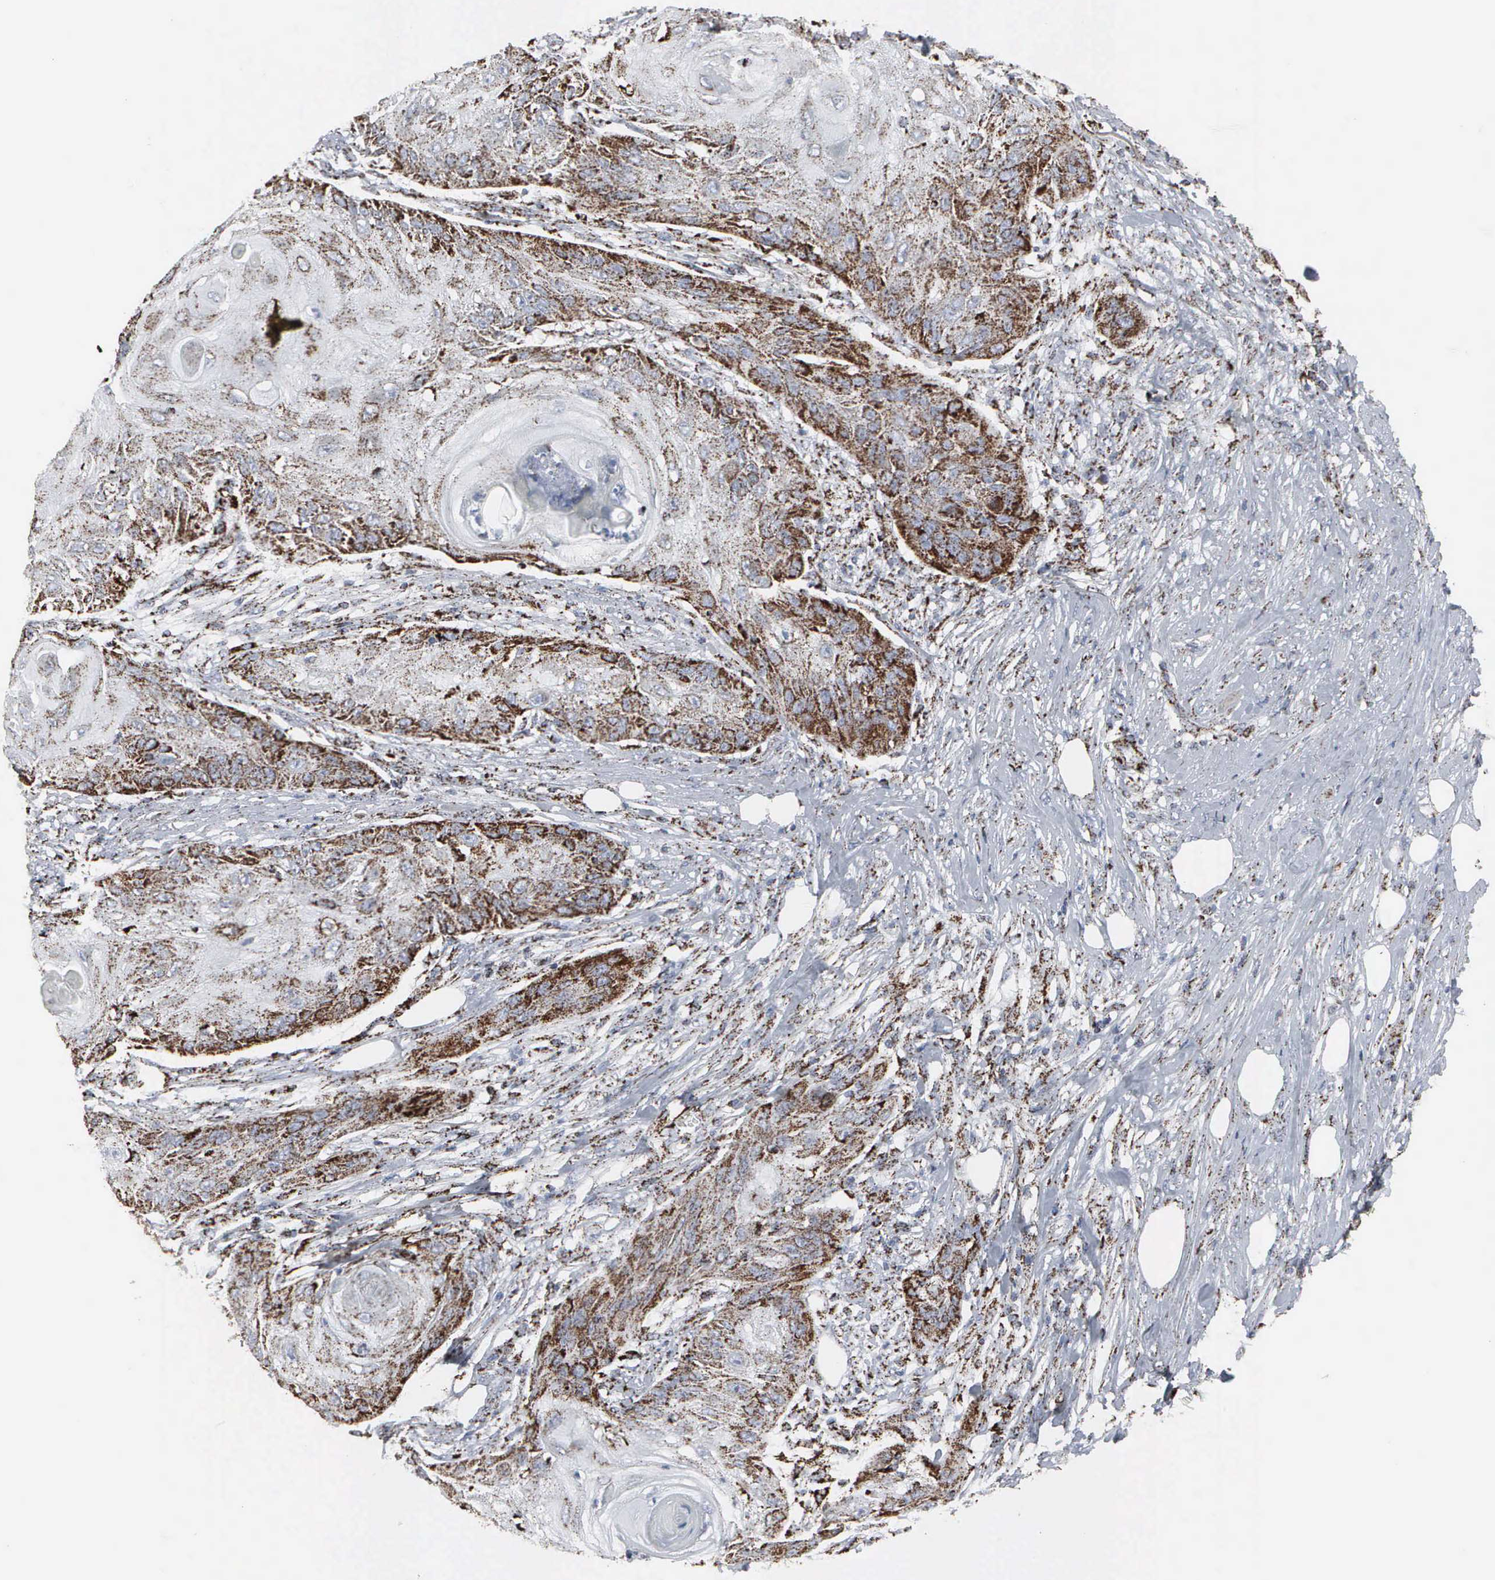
{"staining": {"intensity": "strong", "quantity": "25%-75%", "location": "cytoplasmic/membranous"}, "tissue": "skin cancer", "cell_type": "Tumor cells", "image_type": "cancer", "snomed": [{"axis": "morphology", "description": "Squamous cell carcinoma, NOS"}, {"axis": "topography", "description": "Skin"}], "caption": "Human skin squamous cell carcinoma stained for a protein (brown) exhibits strong cytoplasmic/membranous positive staining in approximately 25%-75% of tumor cells.", "gene": "HSPA9", "patient": {"sex": "female", "age": 88}}